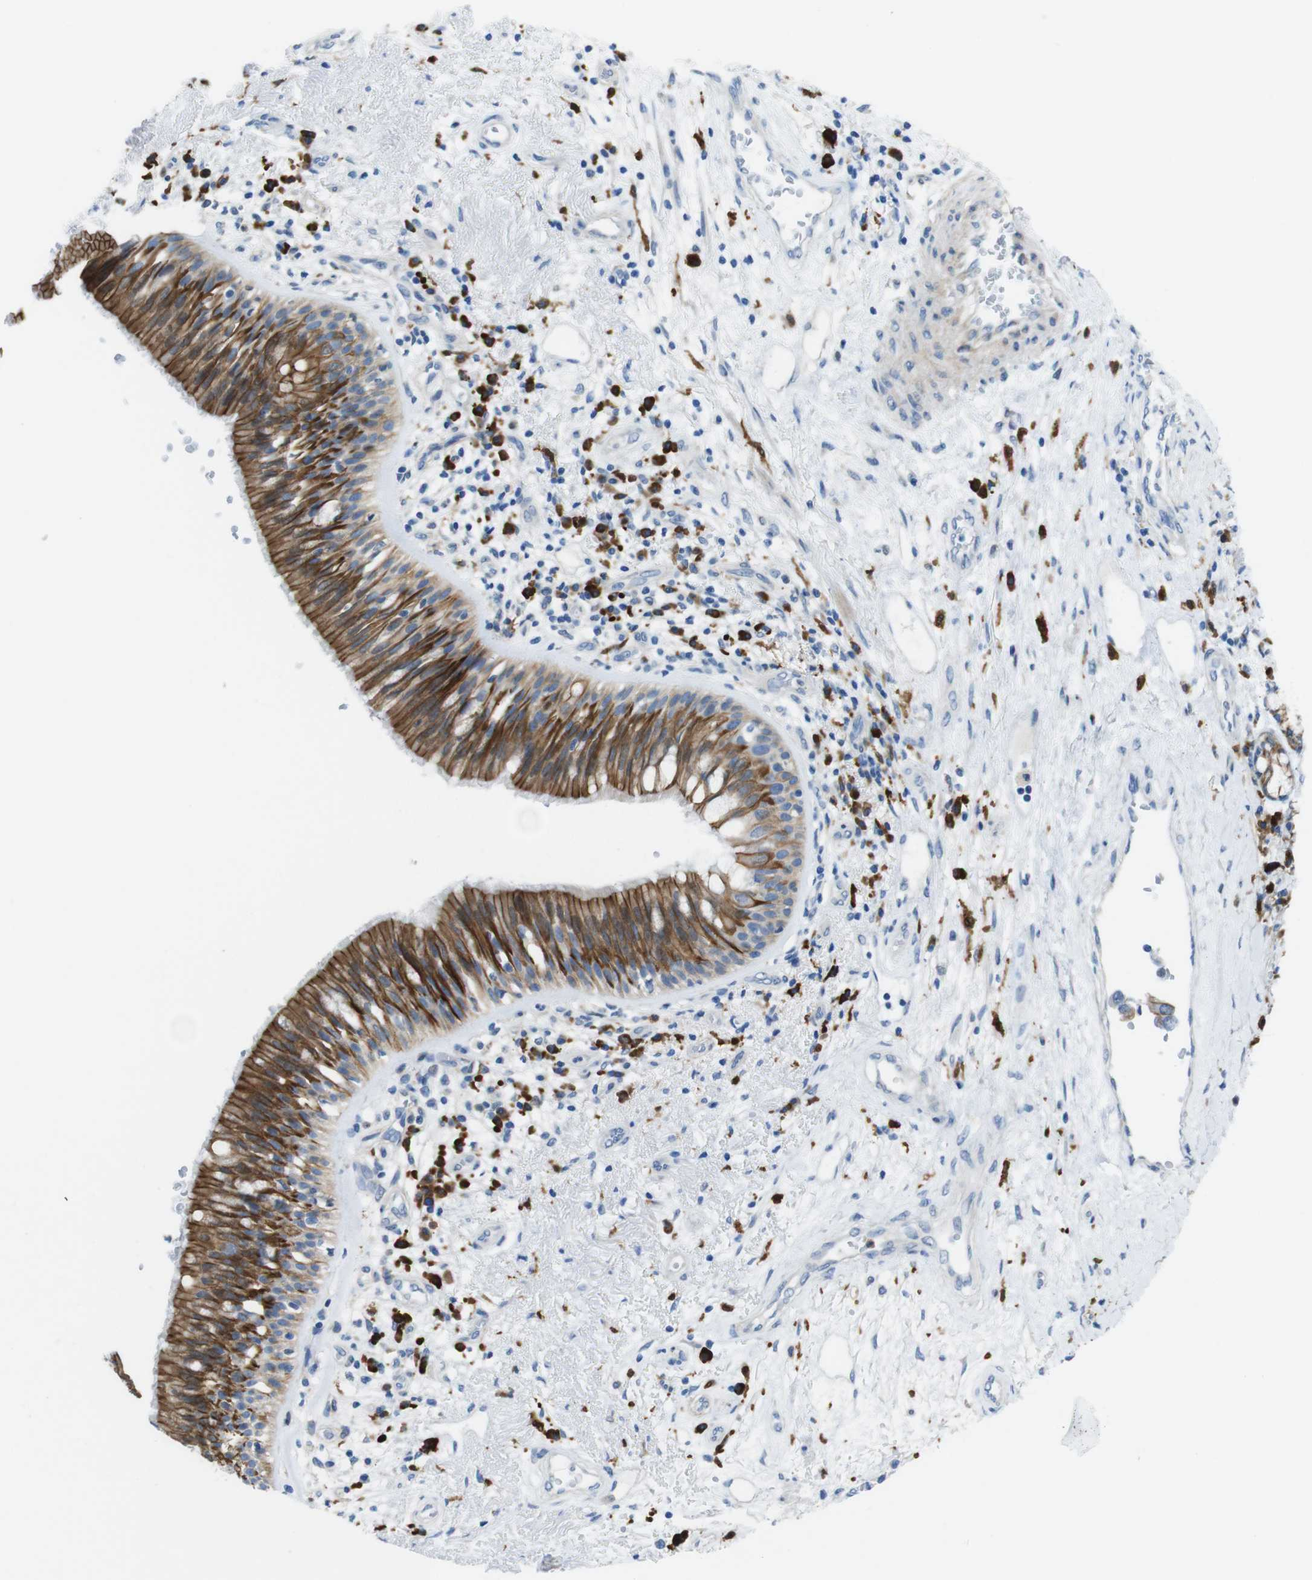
{"staining": {"intensity": "strong", "quantity": ">75%", "location": "cytoplasmic/membranous"}, "tissue": "bronchus", "cell_type": "Respiratory epithelial cells", "image_type": "normal", "snomed": [{"axis": "morphology", "description": "Normal tissue, NOS"}, {"axis": "morphology", "description": "Adenocarcinoma, NOS"}, {"axis": "morphology", "description": "Adenocarcinoma, metastatic, NOS"}, {"axis": "topography", "description": "Lymph node"}, {"axis": "topography", "description": "Bronchus"}, {"axis": "topography", "description": "Lung"}], "caption": "Immunohistochemistry micrograph of normal human bronchus stained for a protein (brown), which displays high levels of strong cytoplasmic/membranous staining in about >75% of respiratory epithelial cells.", "gene": "CLMN", "patient": {"sex": "female", "age": 54}}